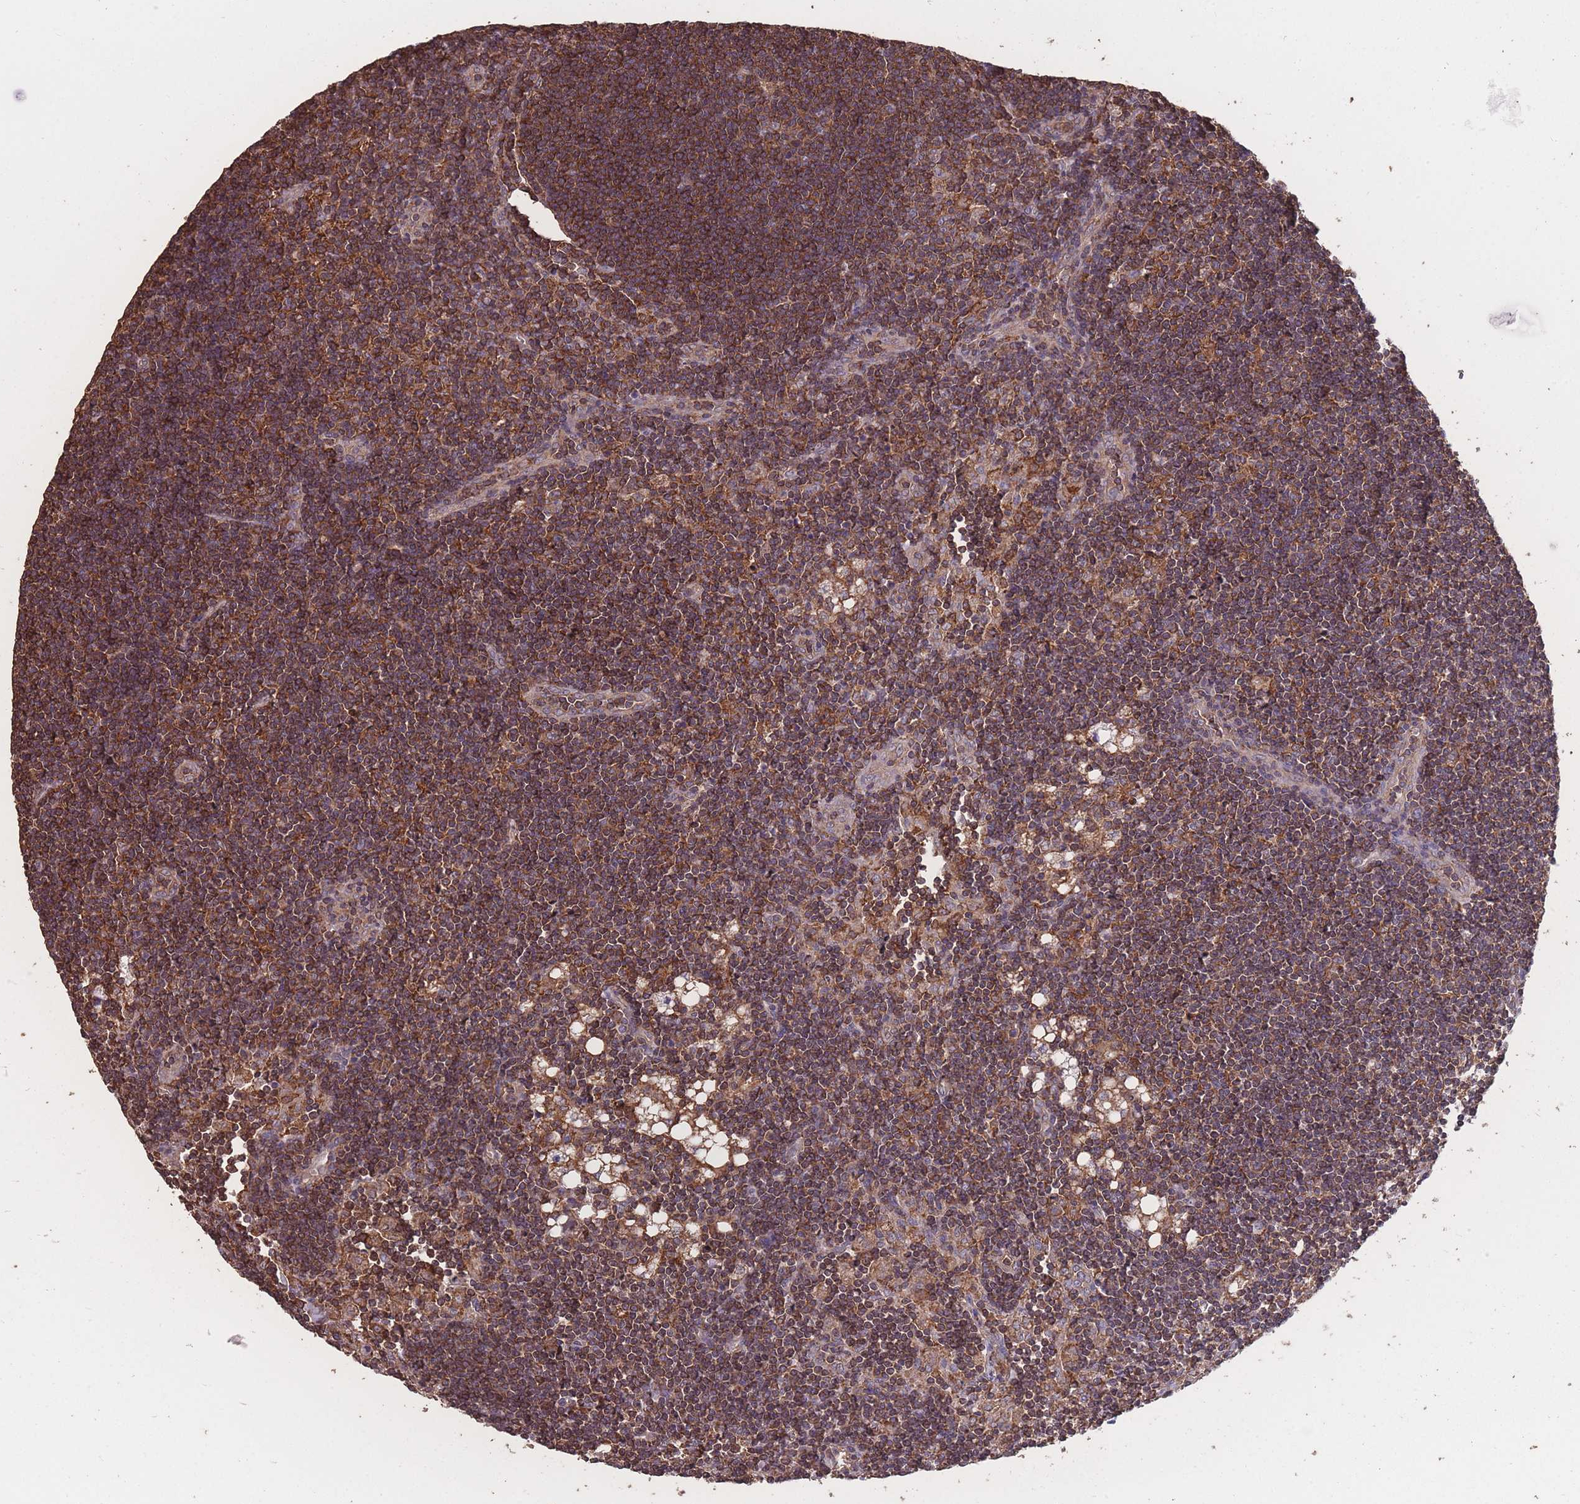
{"staining": {"intensity": "moderate", "quantity": ">75%", "location": "cytoplasmic/membranous"}, "tissue": "lymph node", "cell_type": "Germinal center cells", "image_type": "normal", "snomed": [{"axis": "morphology", "description": "Normal tissue, NOS"}, {"axis": "topography", "description": "Lymph node"}], "caption": "IHC histopathology image of benign lymph node: human lymph node stained using IHC shows medium levels of moderate protein expression localized specifically in the cytoplasmic/membranous of germinal center cells, appearing as a cytoplasmic/membranous brown color.", "gene": "NUDT21", "patient": {"sex": "male", "age": 24}}